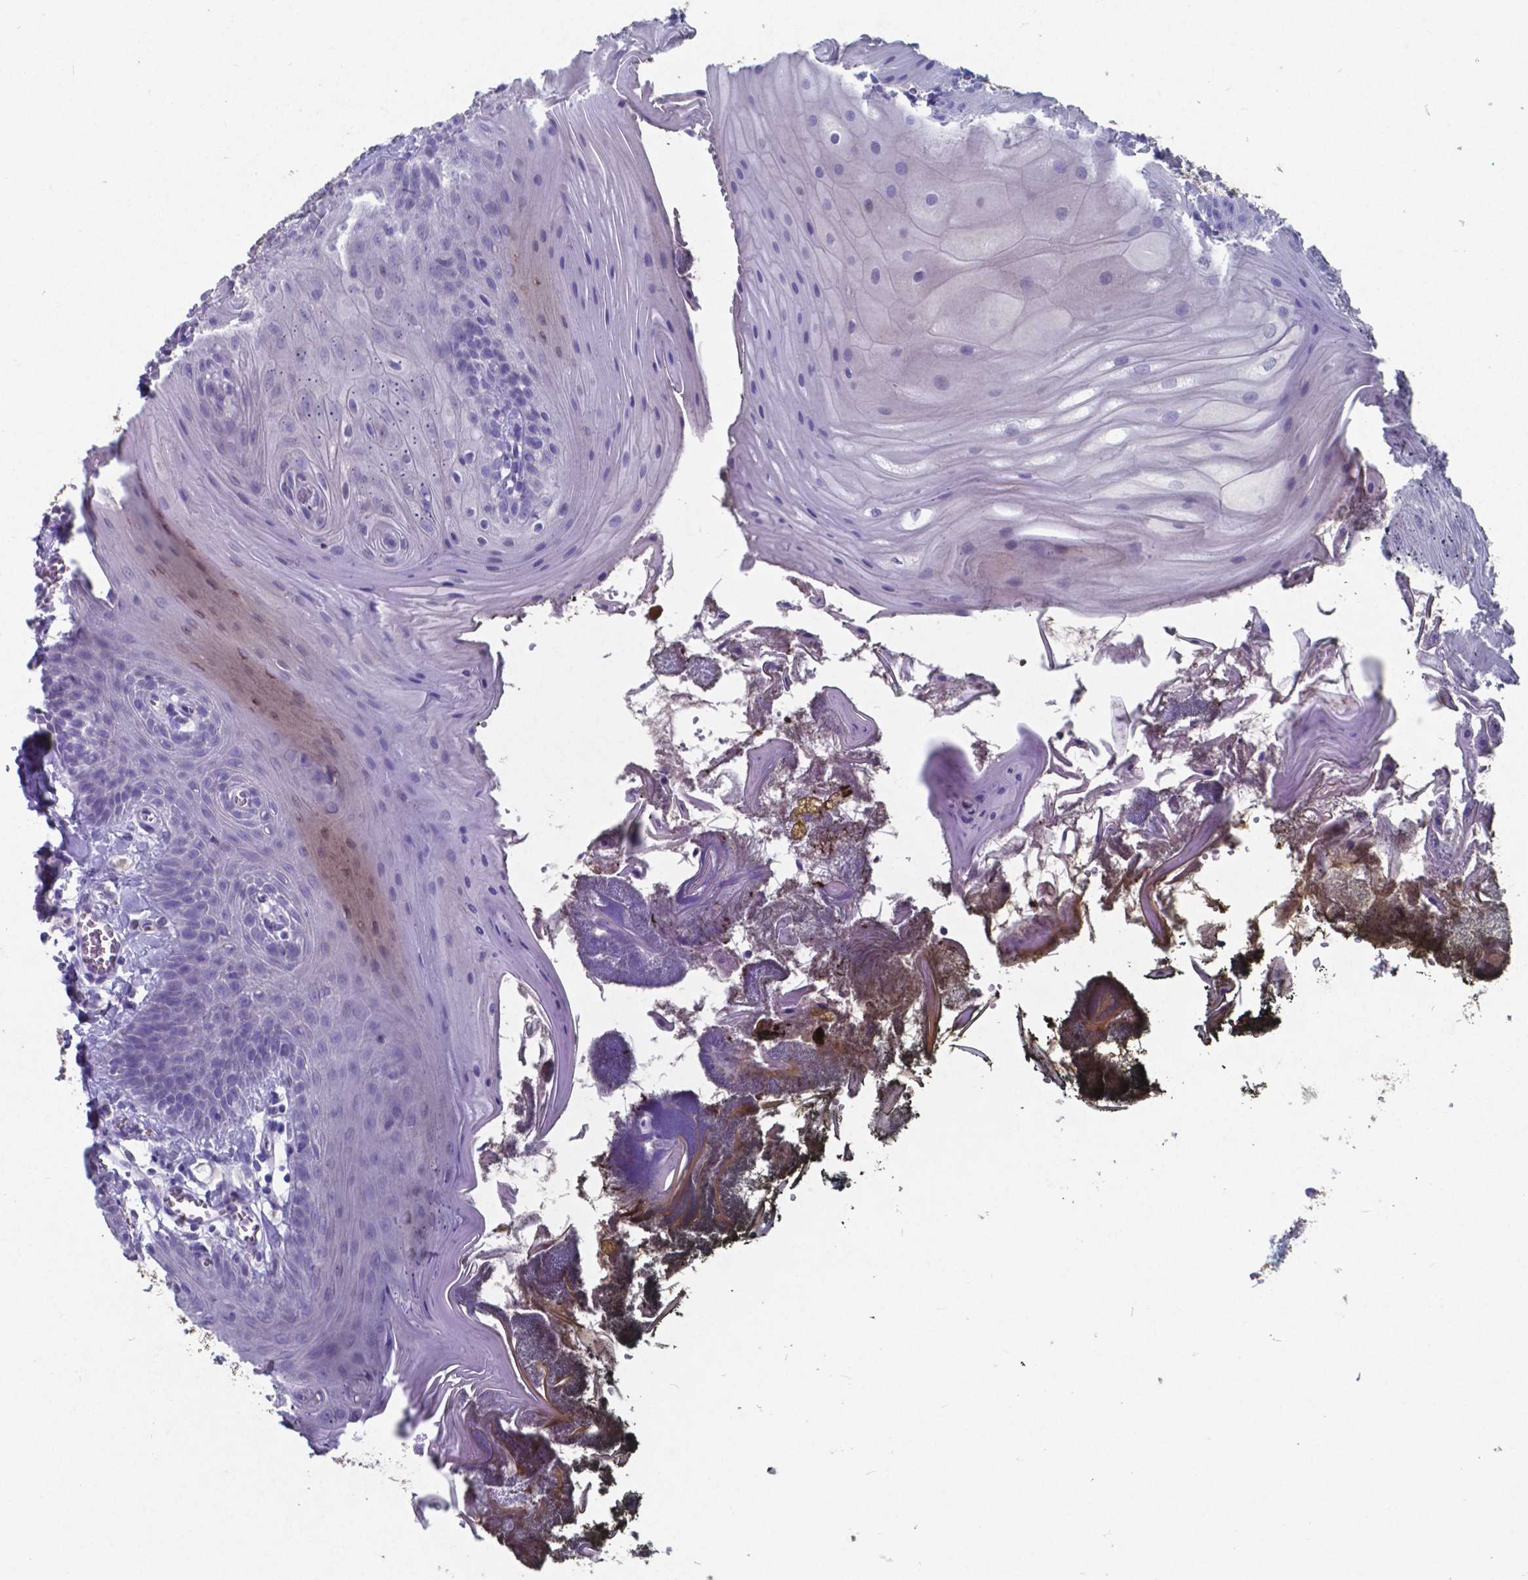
{"staining": {"intensity": "weak", "quantity": "<25%", "location": "cytoplasmic/membranous,nuclear"}, "tissue": "oral mucosa", "cell_type": "Squamous epithelial cells", "image_type": "normal", "snomed": [{"axis": "morphology", "description": "Normal tissue, NOS"}, {"axis": "topography", "description": "Oral tissue"}], "caption": "The immunohistochemistry (IHC) histopathology image has no significant staining in squamous epithelial cells of oral mucosa. (Stains: DAB (3,3'-diaminobenzidine) immunohistochemistry (IHC) with hematoxylin counter stain, Microscopy: brightfield microscopy at high magnification).", "gene": "TTR", "patient": {"sex": "male", "age": 9}}